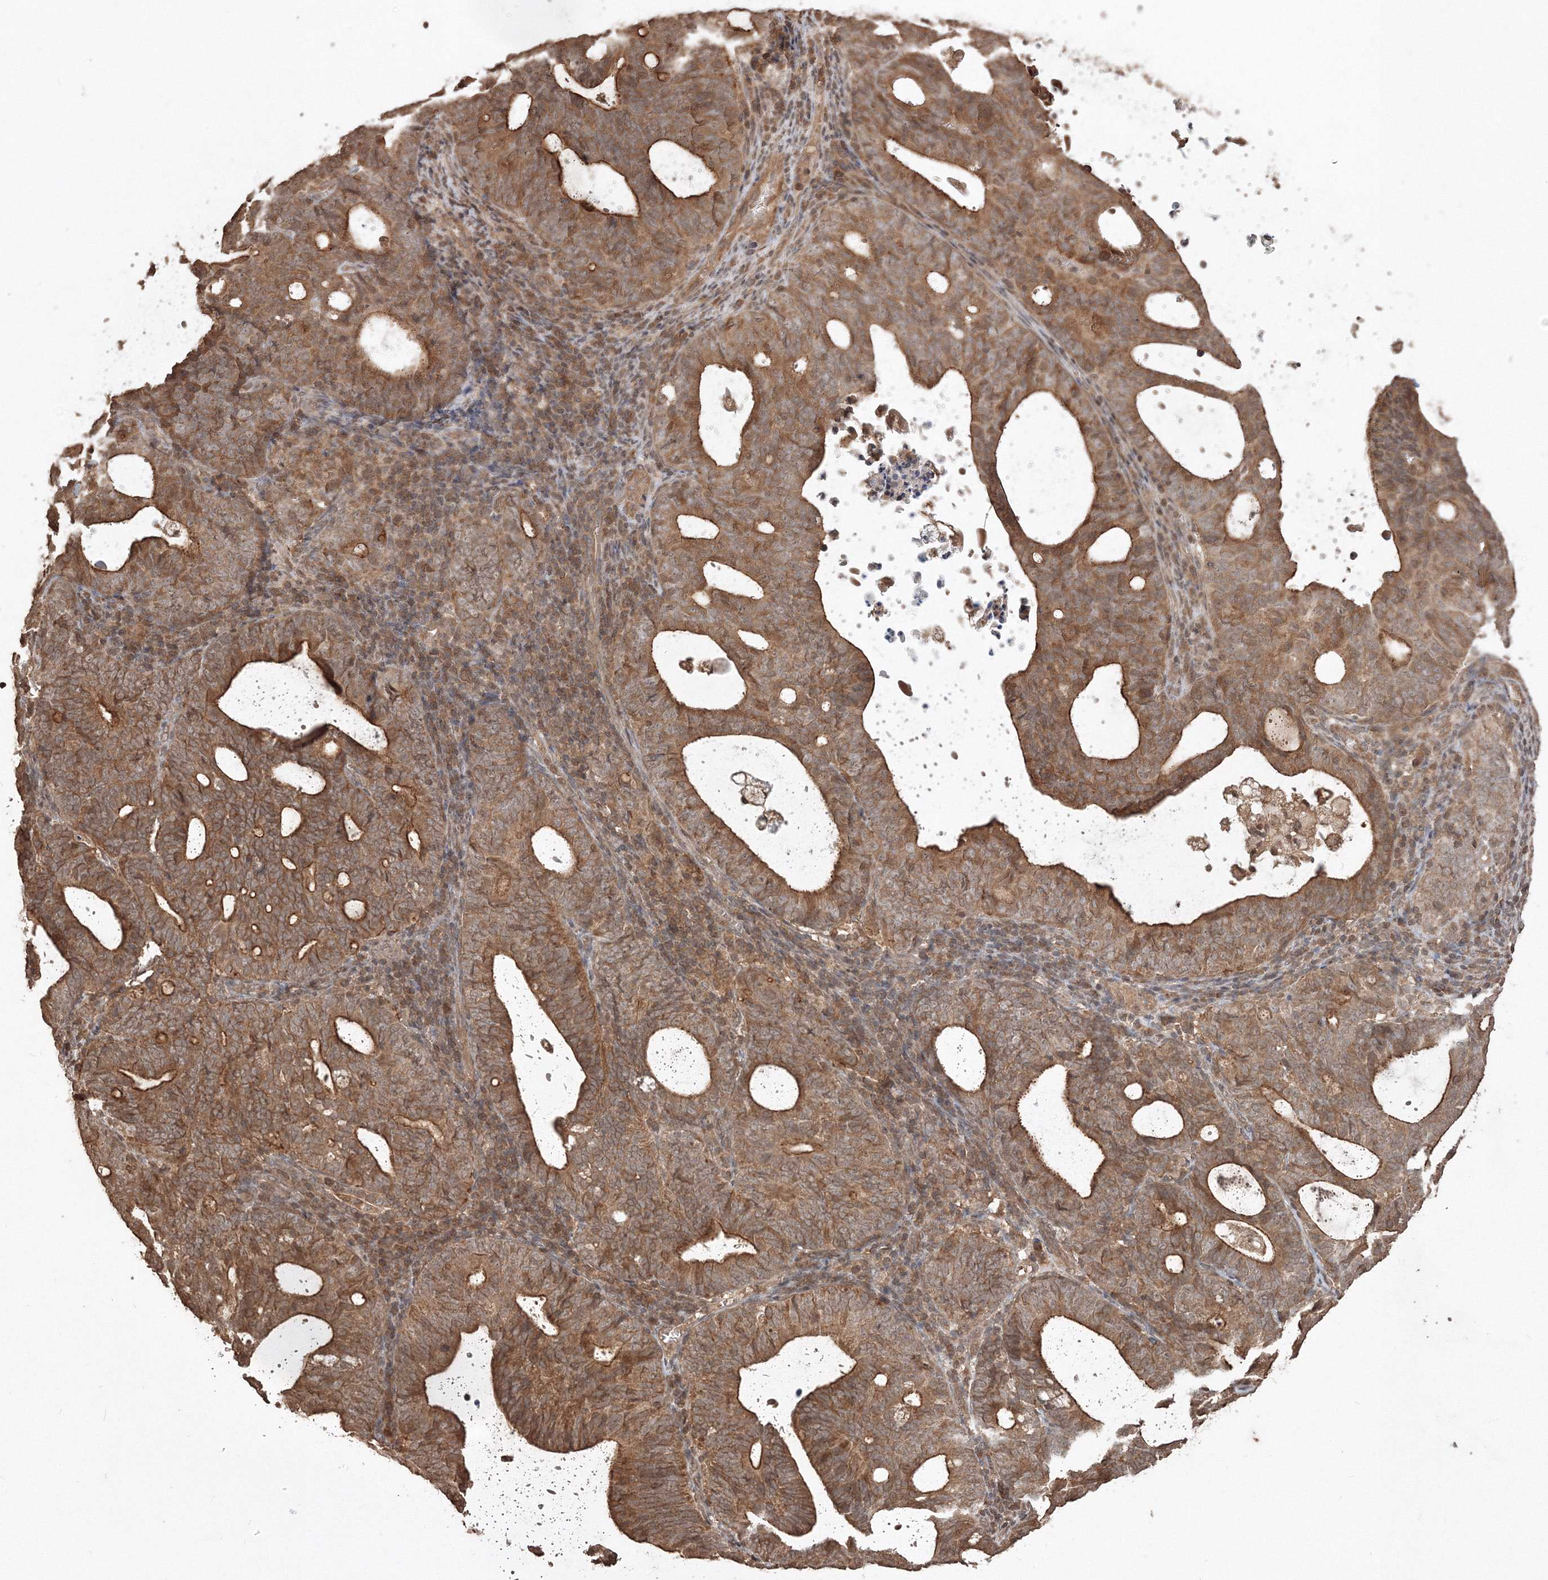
{"staining": {"intensity": "weak", "quantity": ">75%", "location": "cytoplasmic/membranous"}, "tissue": "endometrial cancer", "cell_type": "Tumor cells", "image_type": "cancer", "snomed": [{"axis": "morphology", "description": "Adenocarcinoma, NOS"}, {"axis": "topography", "description": "Uterus"}], "caption": "The histopathology image exhibits staining of adenocarcinoma (endometrial), revealing weak cytoplasmic/membranous protein staining (brown color) within tumor cells.", "gene": "CCDC122", "patient": {"sex": "female", "age": 83}}